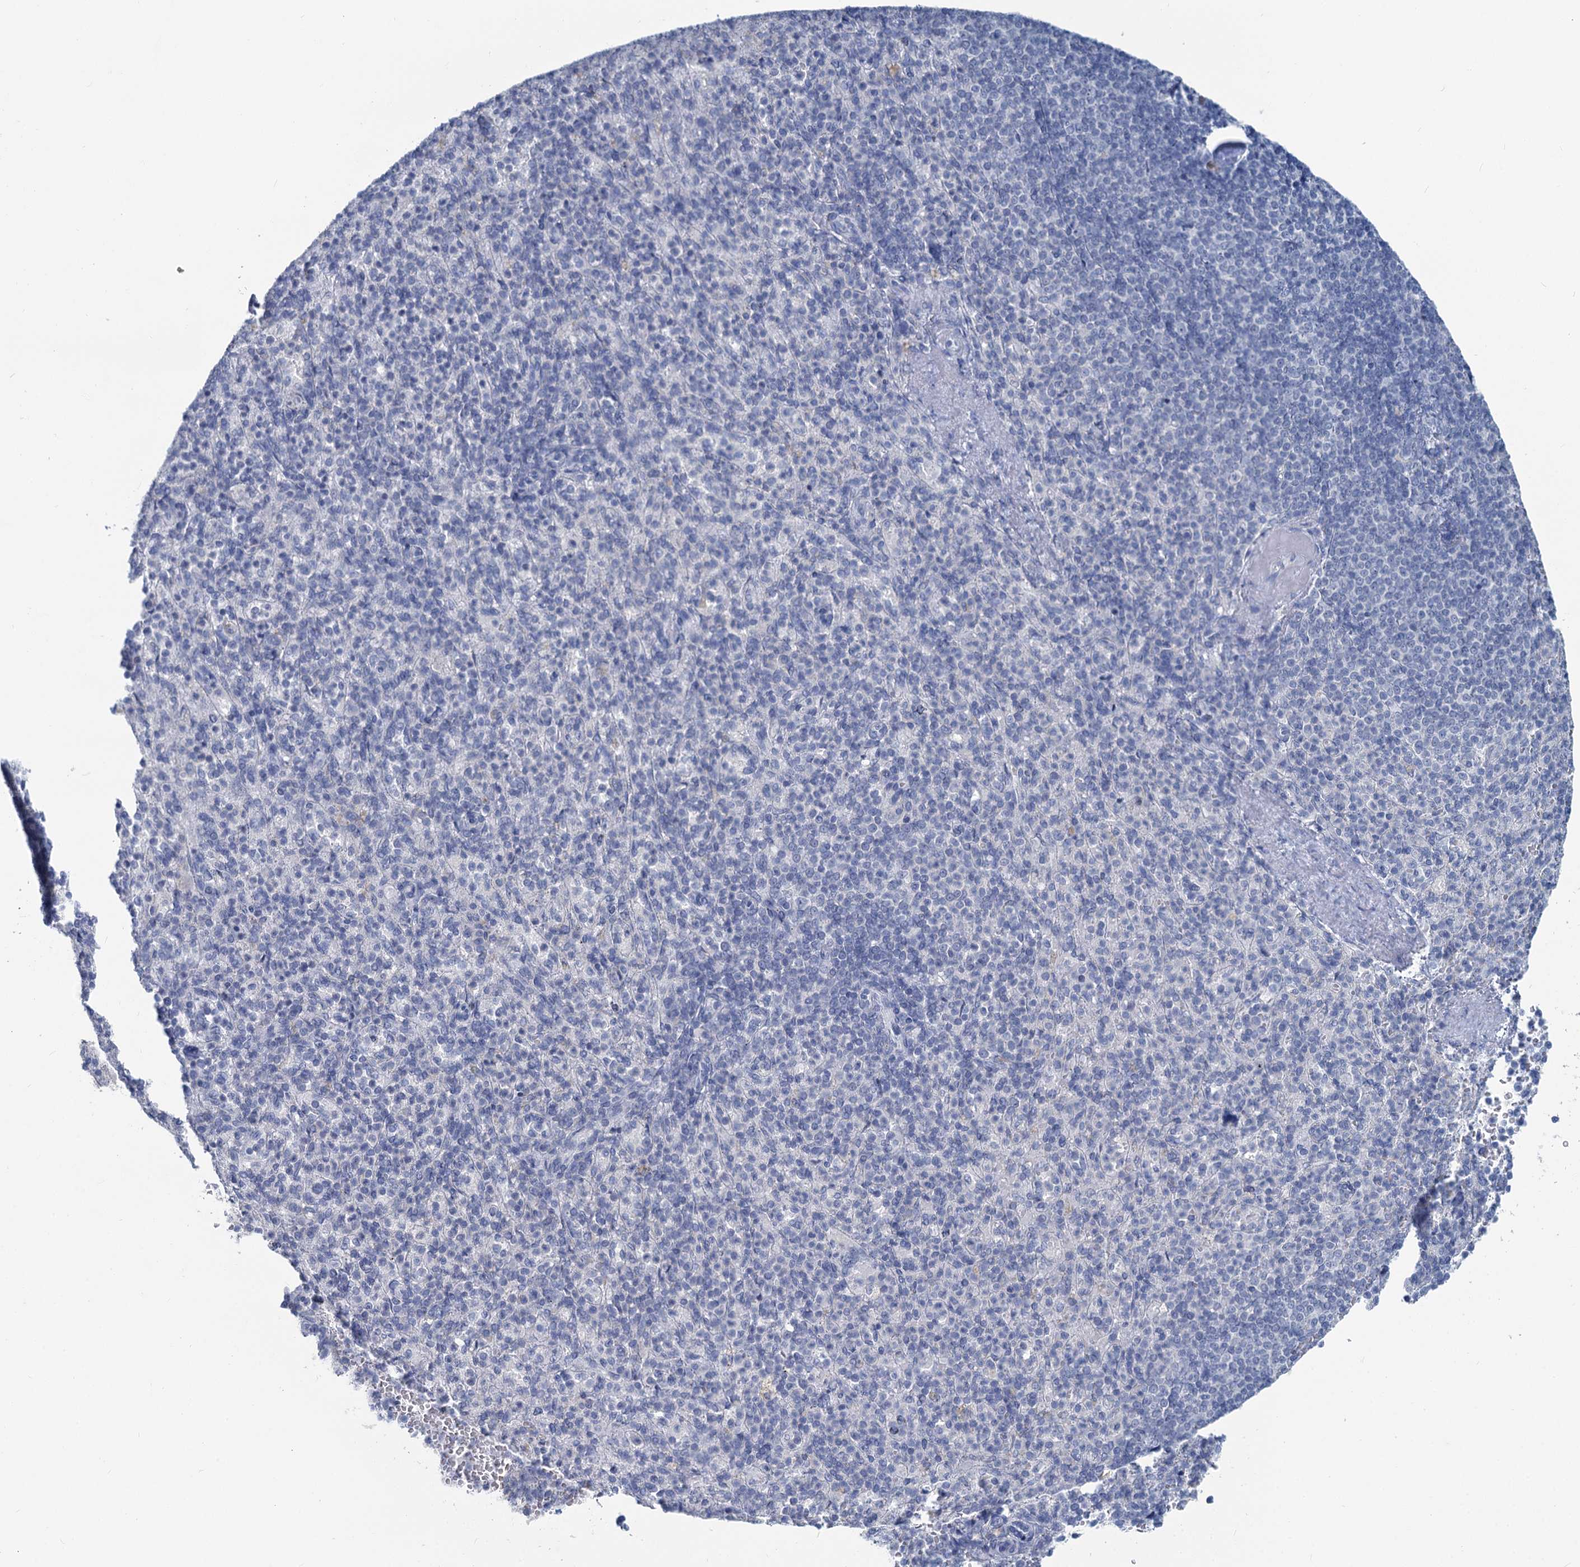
{"staining": {"intensity": "negative", "quantity": "none", "location": "none"}, "tissue": "spleen", "cell_type": "Cells in red pulp", "image_type": "normal", "snomed": [{"axis": "morphology", "description": "Normal tissue, NOS"}, {"axis": "topography", "description": "Spleen"}], "caption": "Immunohistochemistry micrograph of unremarkable spleen: human spleen stained with DAB reveals no significant protein positivity in cells in red pulp.", "gene": "CHGA", "patient": {"sex": "female", "age": 74}}